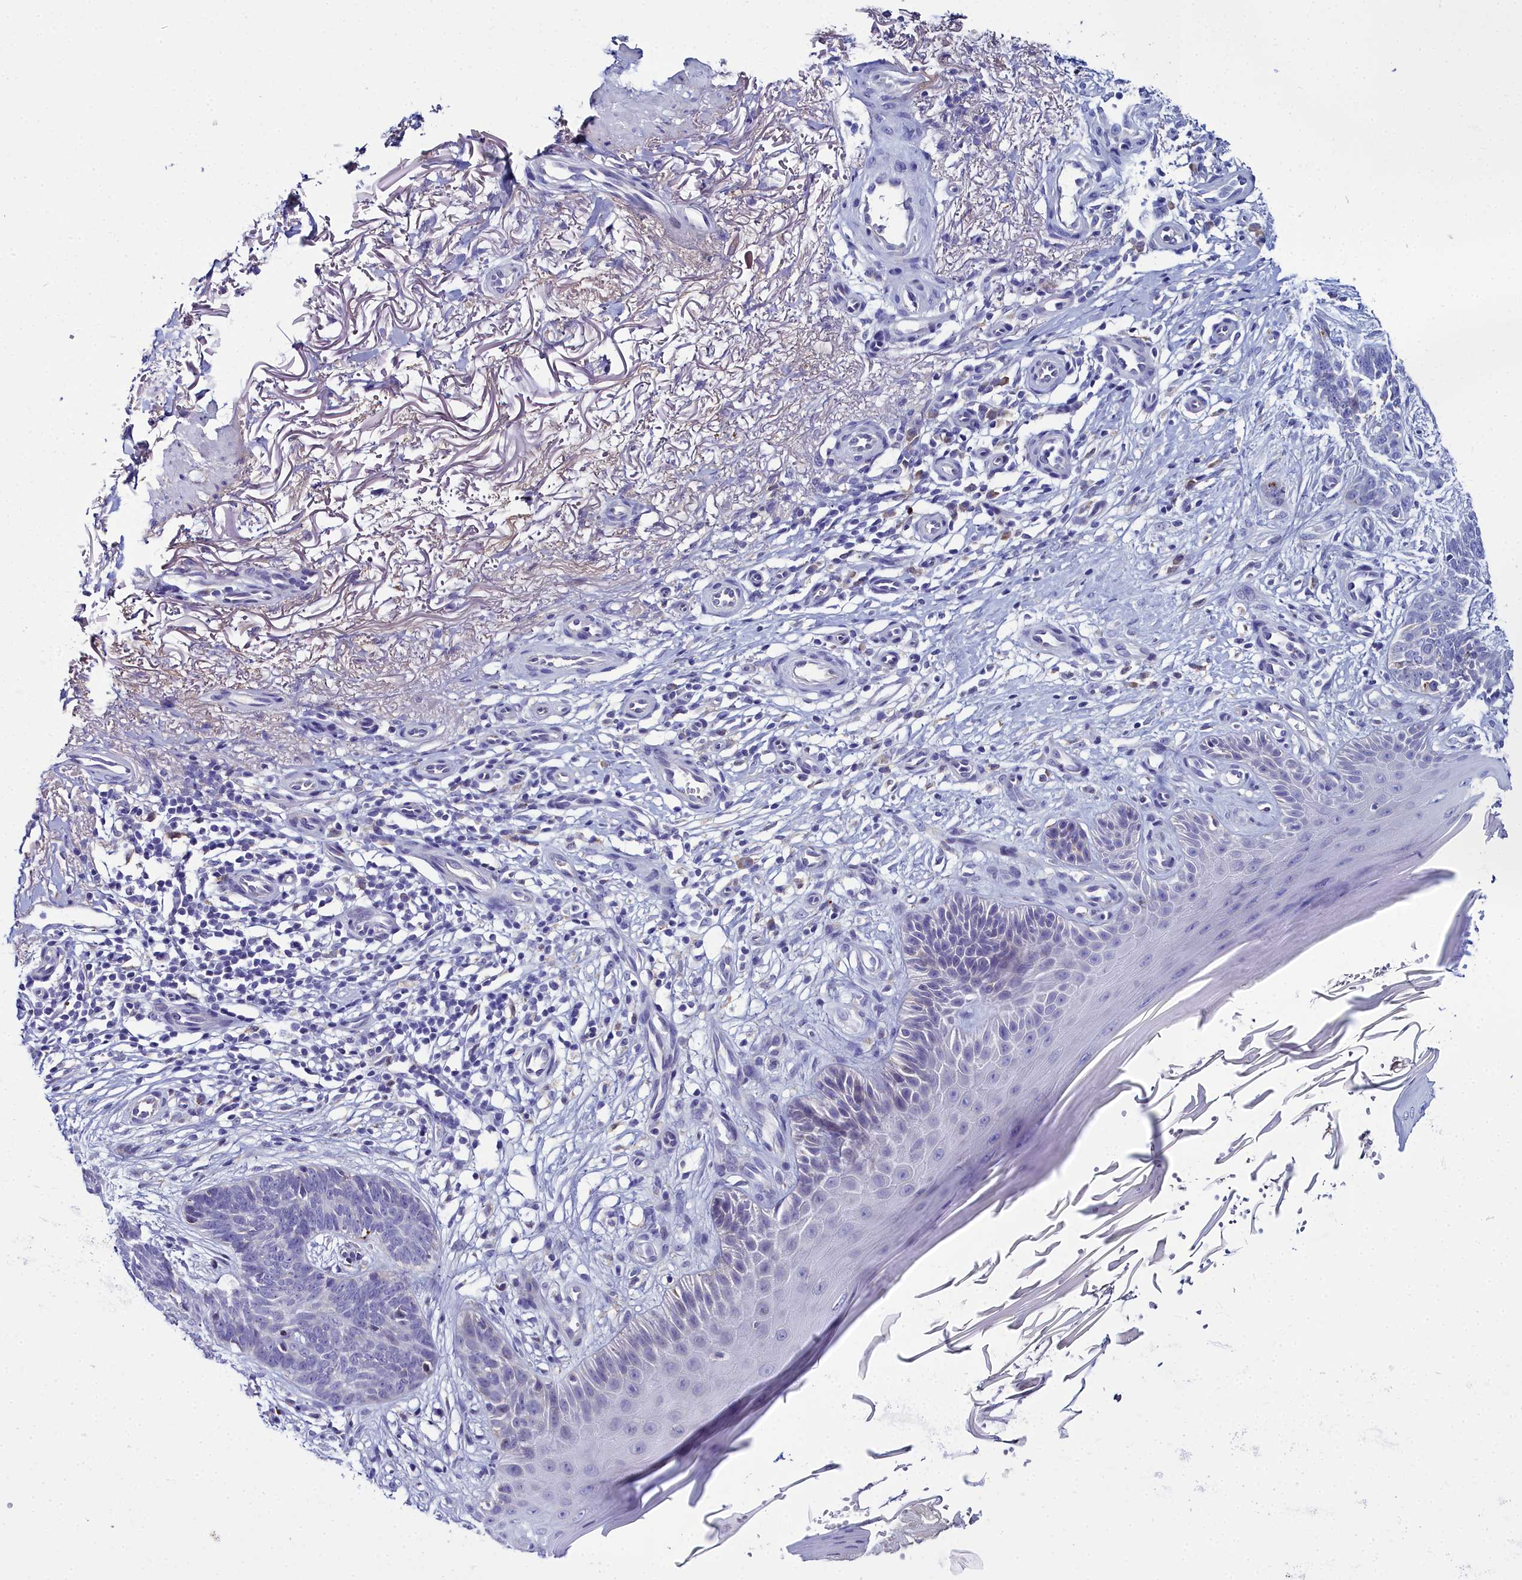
{"staining": {"intensity": "negative", "quantity": "none", "location": "none"}, "tissue": "skin cancer", "cell_type": "Tumor cells", "image_type": "cancer", "snomed": [{"axis": "morphology", "description": "Basal cell carcinoma"}, {"axis": "topography", "description": "Skin"}], "caption": "This is a histopathology image of immunohistochemistry (IHC) staining of skin basal cell carcinoma, which shows no staining in tumor cells.", "gene": "ELAPOR2", "patient": {"sex": "female", "age": 82}}